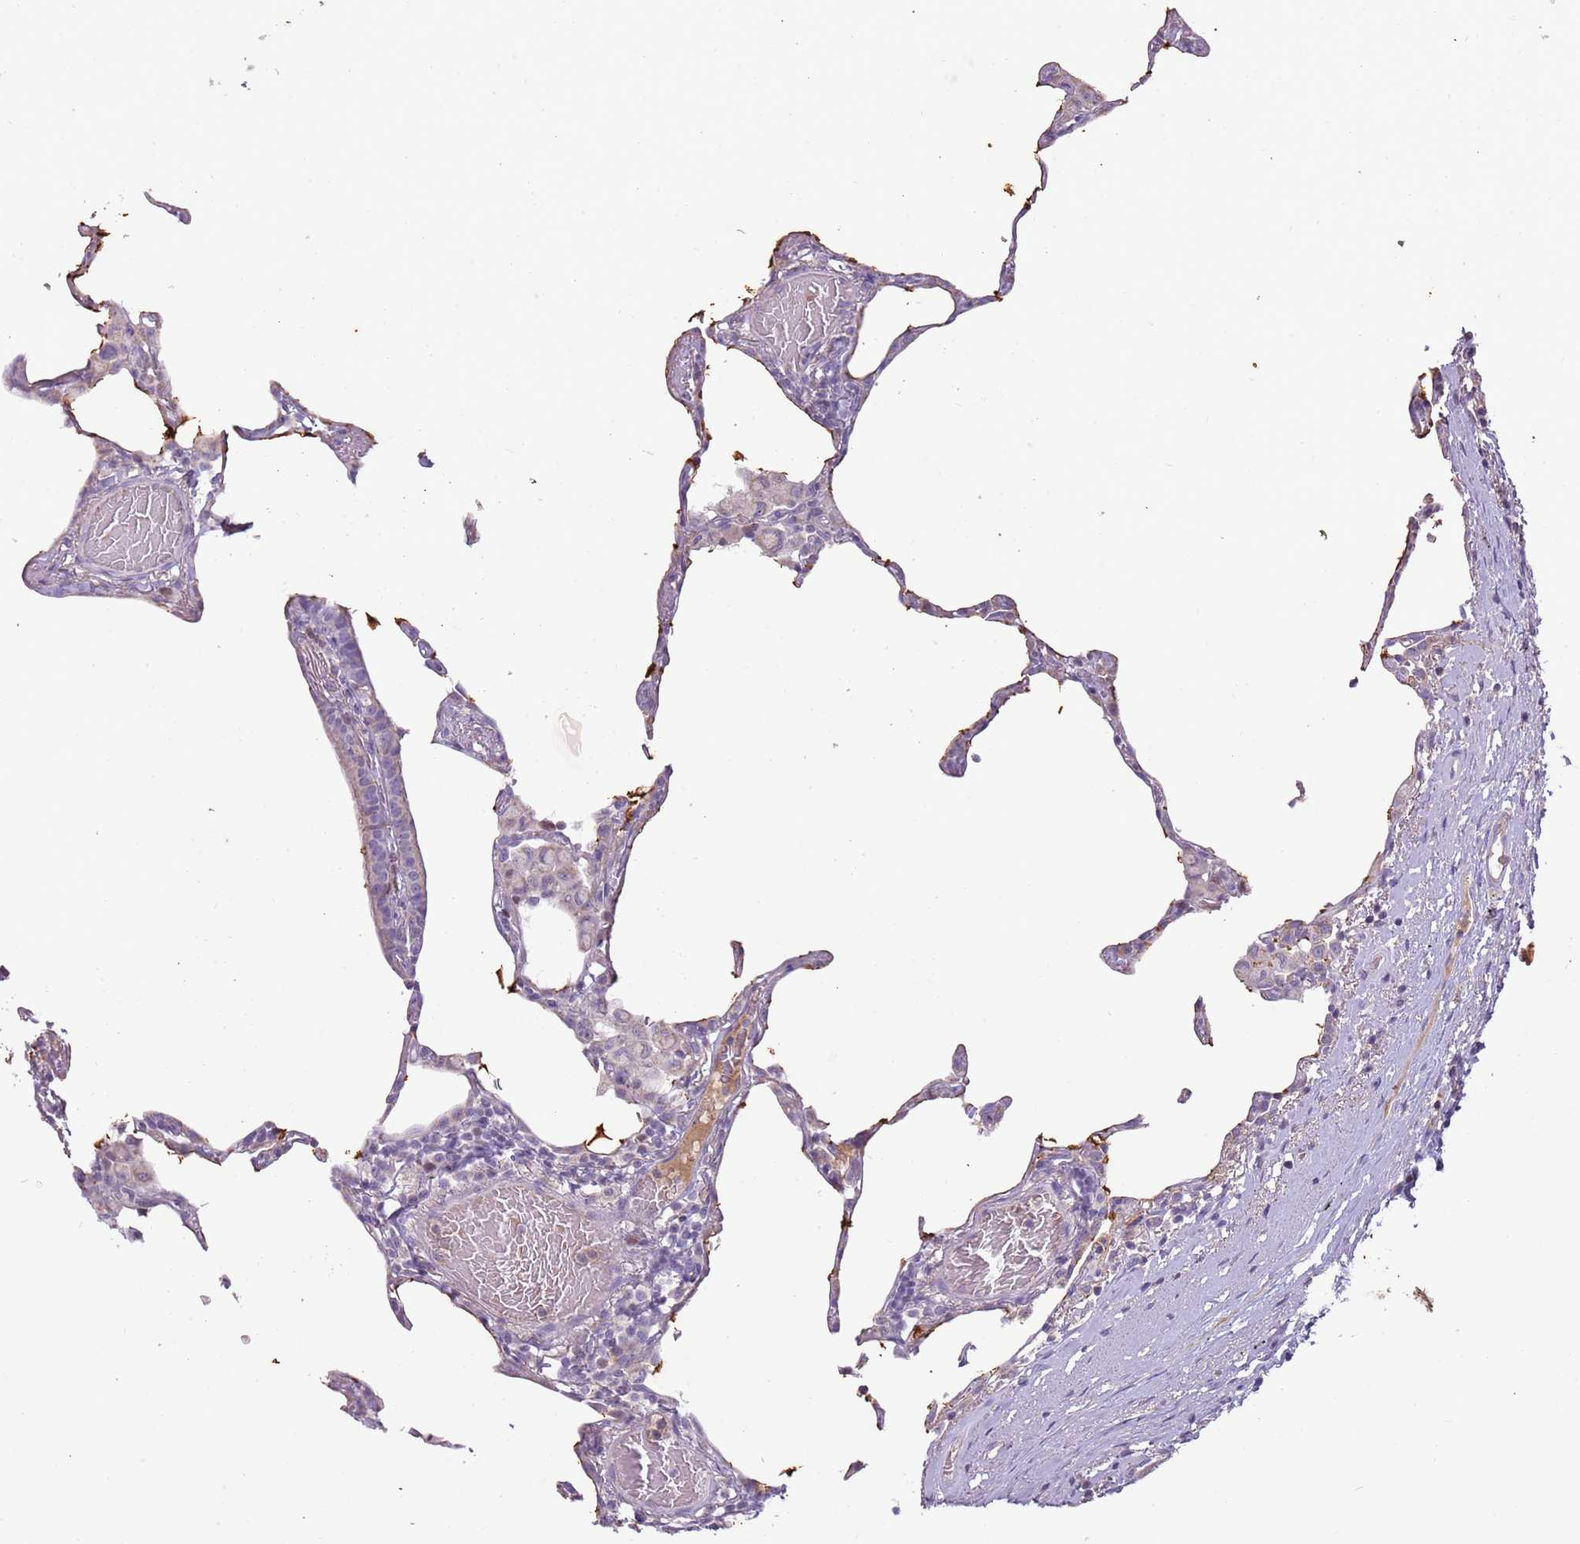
{"staining": {"intensity": "negative", "quantity": "none", "location": "none"}, "tissue": "lung", "cell_type": "Alveolar cells", "image_type": "normal", "snomed": [{"axis": "morphology", "description": "Normal tissue, NOS"}, {"axis": "topography", "description": "Lung"}], "caption": "DAB (3,3'-diaminobenzidine) immunohistochemical staining of unremarkable human lung exhibits no significant staining in alveolar cells.", "gene": "SYS1", "patient": {"sex": "female", "age": 57}}